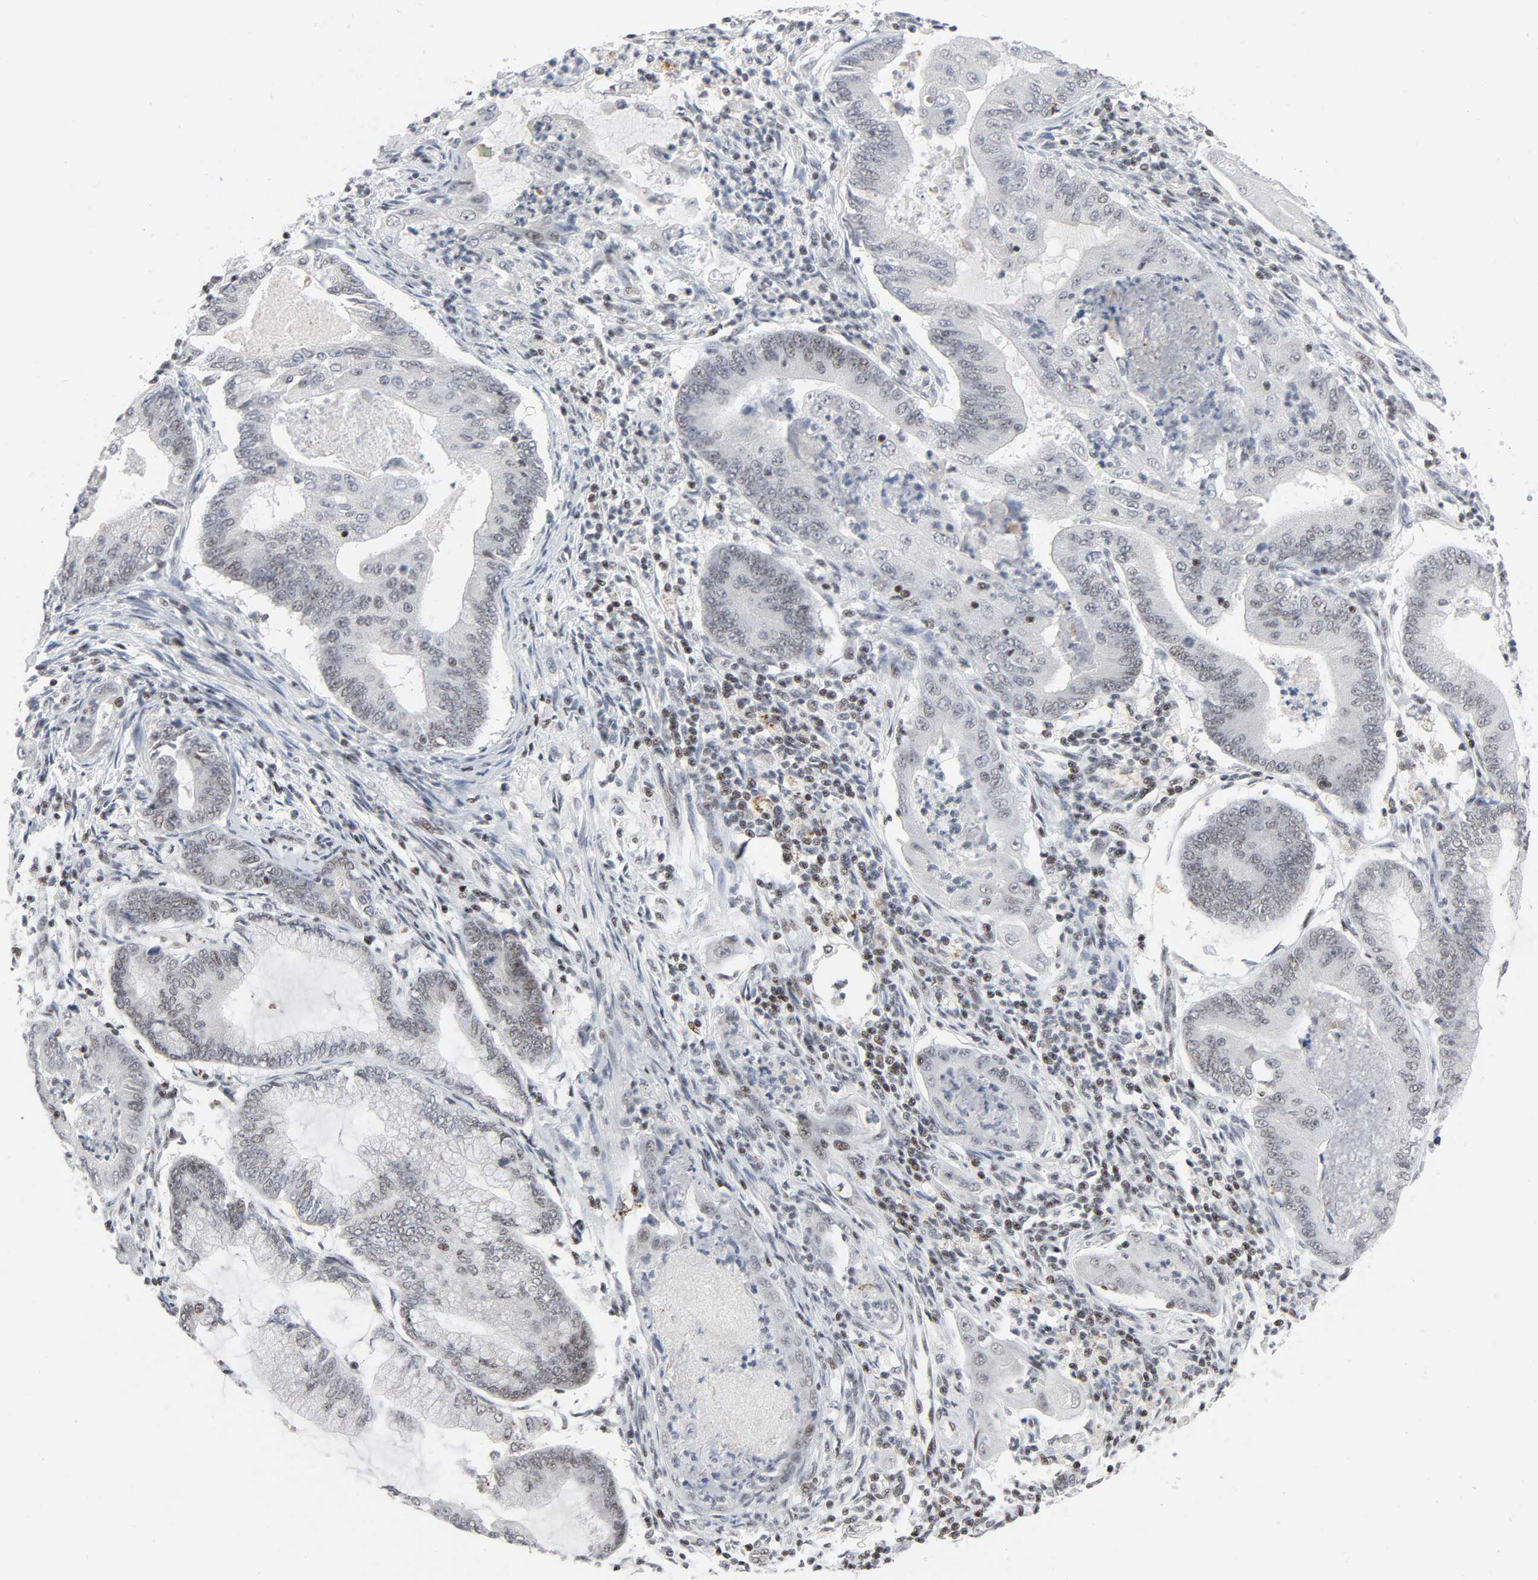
{"staining": {"intensity": "weak", "quantity": "25%-75%", "location": "nuclear"}, "tissue": "endometrial cancer", "cell_type": "Tumor cells", "image_type": "cancer", "snomed": [{"axis": "morphology", "description": "Adenocarcinoma, NOS"}, {"axis": "topography", "description": "Endometrium"}], "caption": "This histopathology image exhibits immunohistochemistry (IHC) staining of human endometrial cancer (adenocarcinoma), with low weak nuclear expression in approximately 25%-75% of tumor cells.", "gene": "GABPA", "patient": {"sex": "female", "age": 42}}